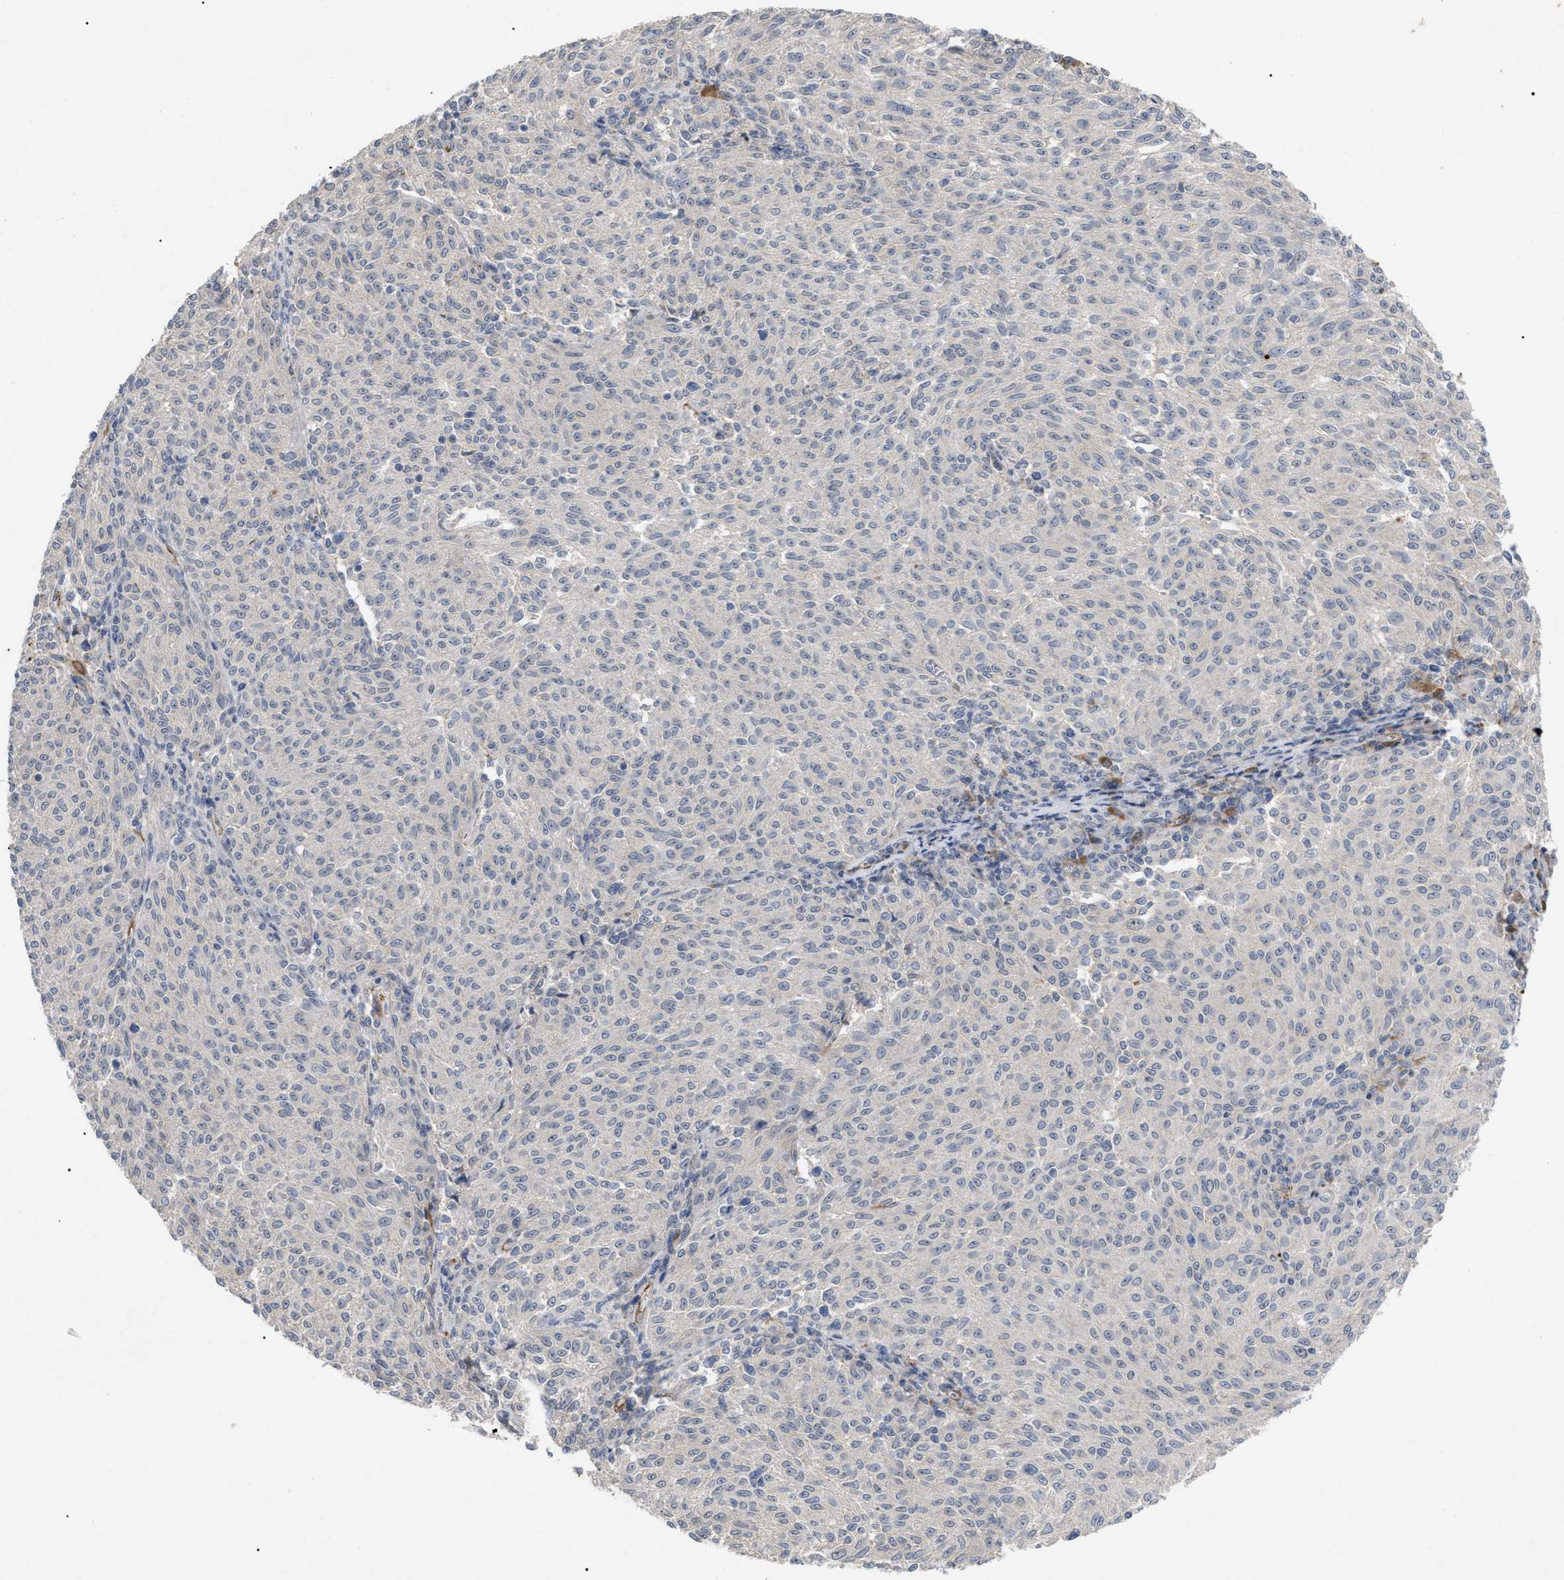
{"staining": {"intensity": "negative", "quantity": "none", "location": "none"}, "tissue": "melanoma", "cell_type": "Tumor cells", "image_type": "cancer", "snomed": [{"axis": "morphology", "description": "Malignant melanoma, NOS"}, {"axis": "topography", "description": "Skin"}], "caption": "The micrograph reveals no significant positivity in tumor cells of malignant melanoma.", "gene": "ST6GALNAC6", "patient": {"sex": "female", "age": 72}}